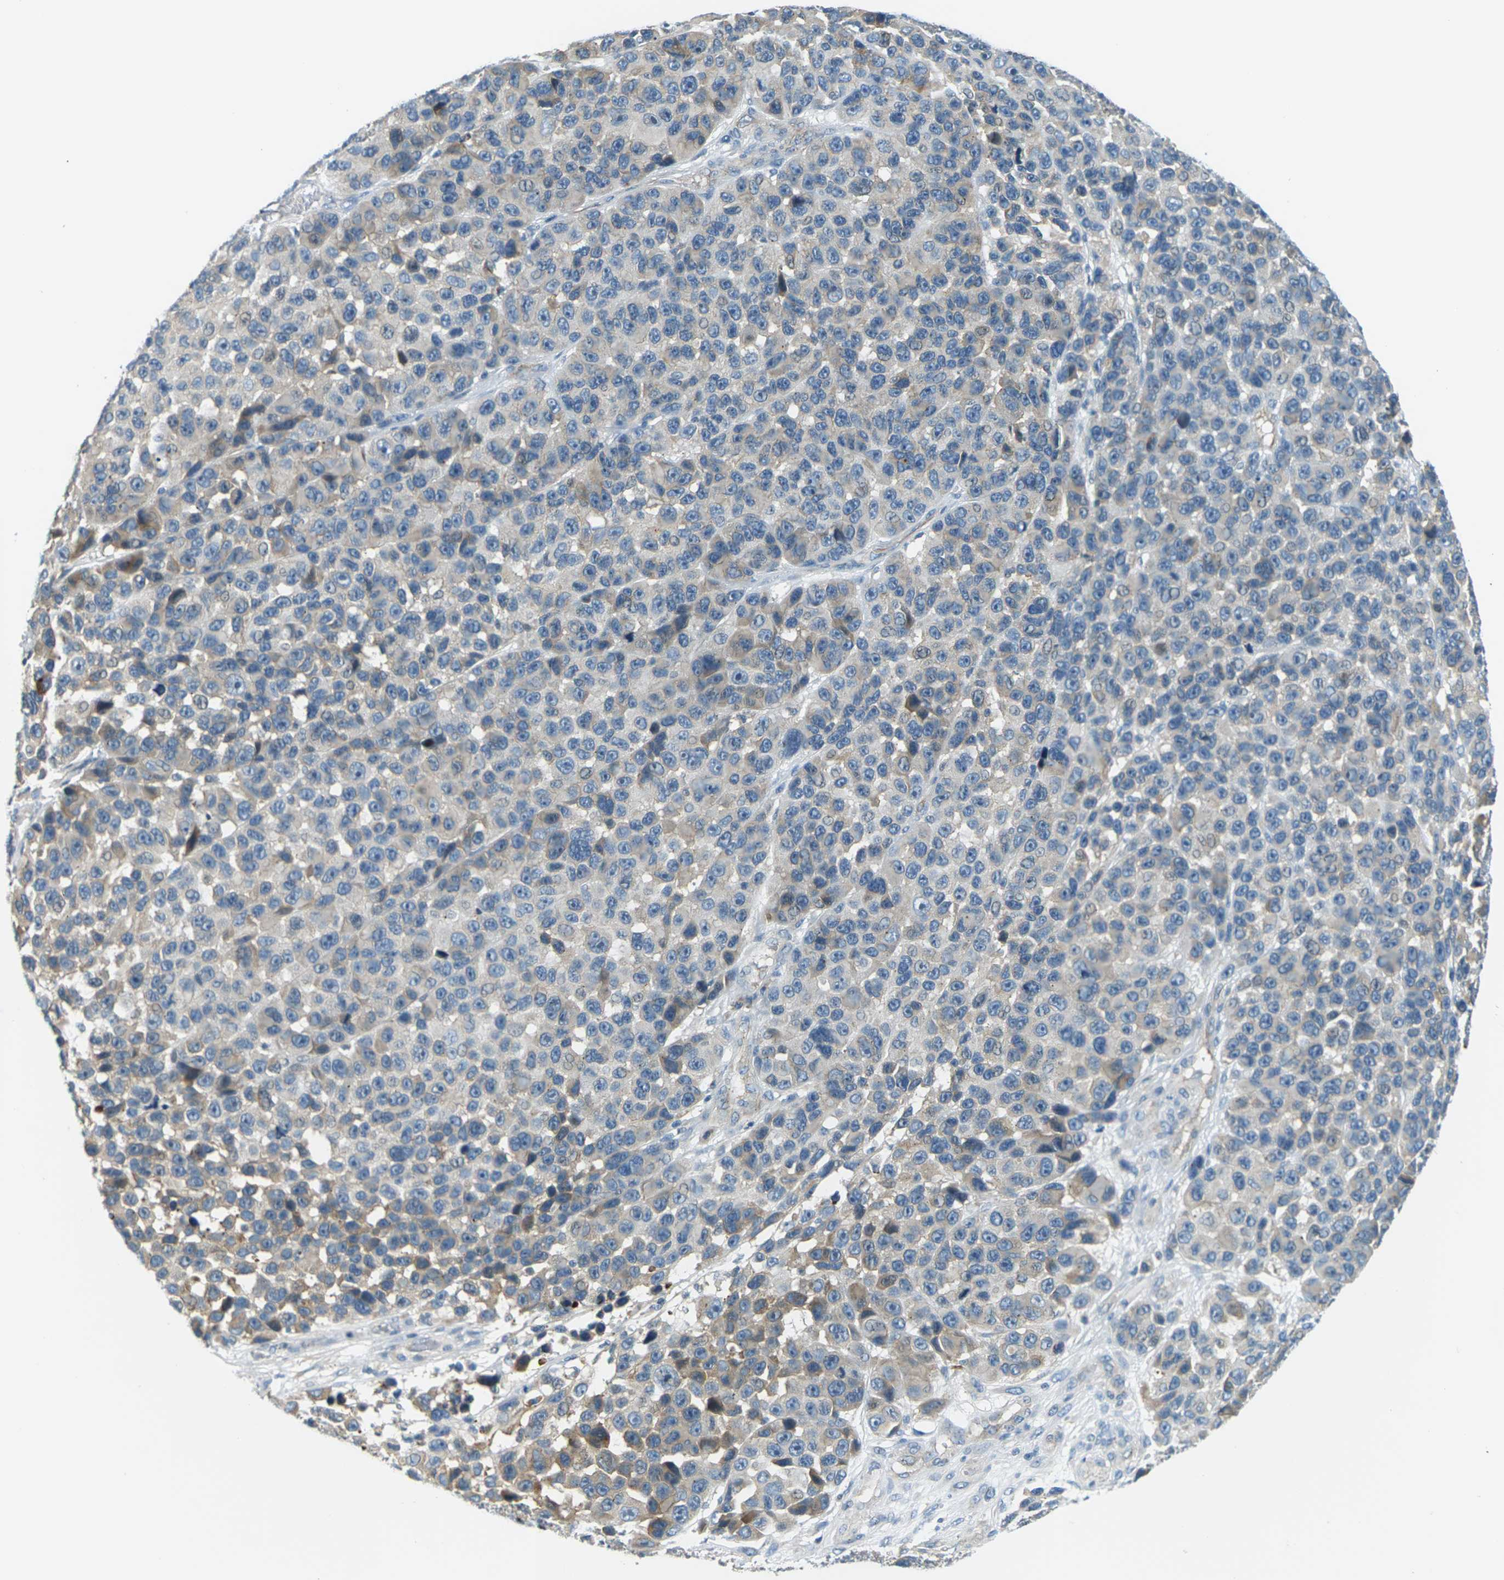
{"staining": {"intensity": "weak", "quantity": "25%-75%", "location": "cytoplasmic/membranous"}, "tissue": "melanoma", "cell_type": "Tumor cells", "image_type": "cancer", "snomed": [{"axis": "morphology", "description": "Malignant melanoma, NOS"}, {"axis": "topography", "description": "Skin"}], "caption": "The micrograph shows staining of melanoma, revealing weak cytoplasmic/membranous protein staining (brown color) within tumor cells.", "gene": "SLC13A3", "patient": {"sex": "male", "age": 53}}